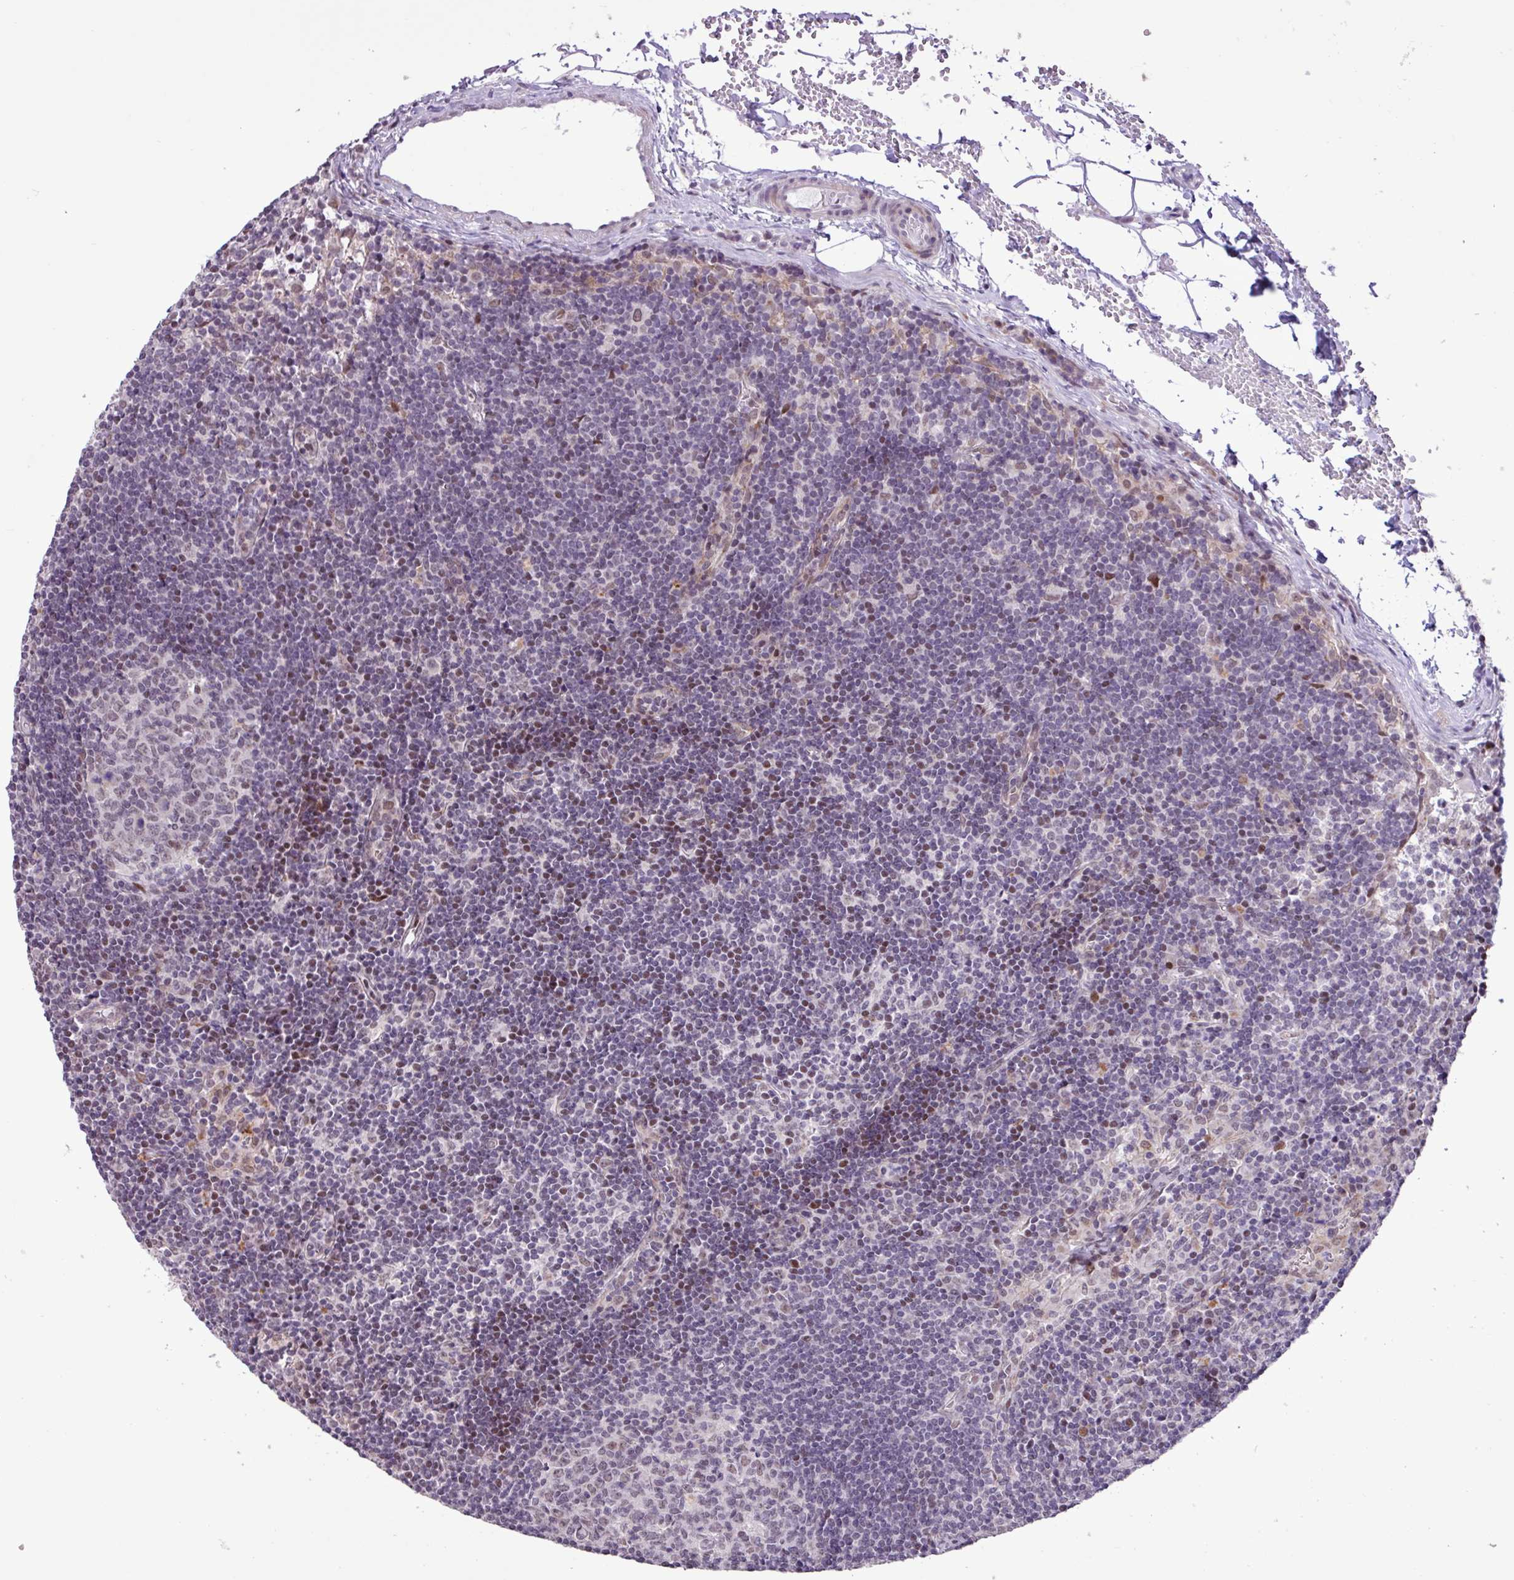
{"staining": {"intensity": "negative", "quantity": "none", "location": "none"}, "tissue": "lymph node", "cell_type": "Germinal center cells", "image_type": "normal", "snomed": [{"axis": "morphology", "description": "Normal tissue, NOS"}, {"axis": "topography", "description": "Lymph node"}], "caption": "This is an IHC micrograph of benign lymph node. There is no positivity in germinal center cells.", "gene": "ZNF354A", "patient": {"sex": "female", "age": 29}}